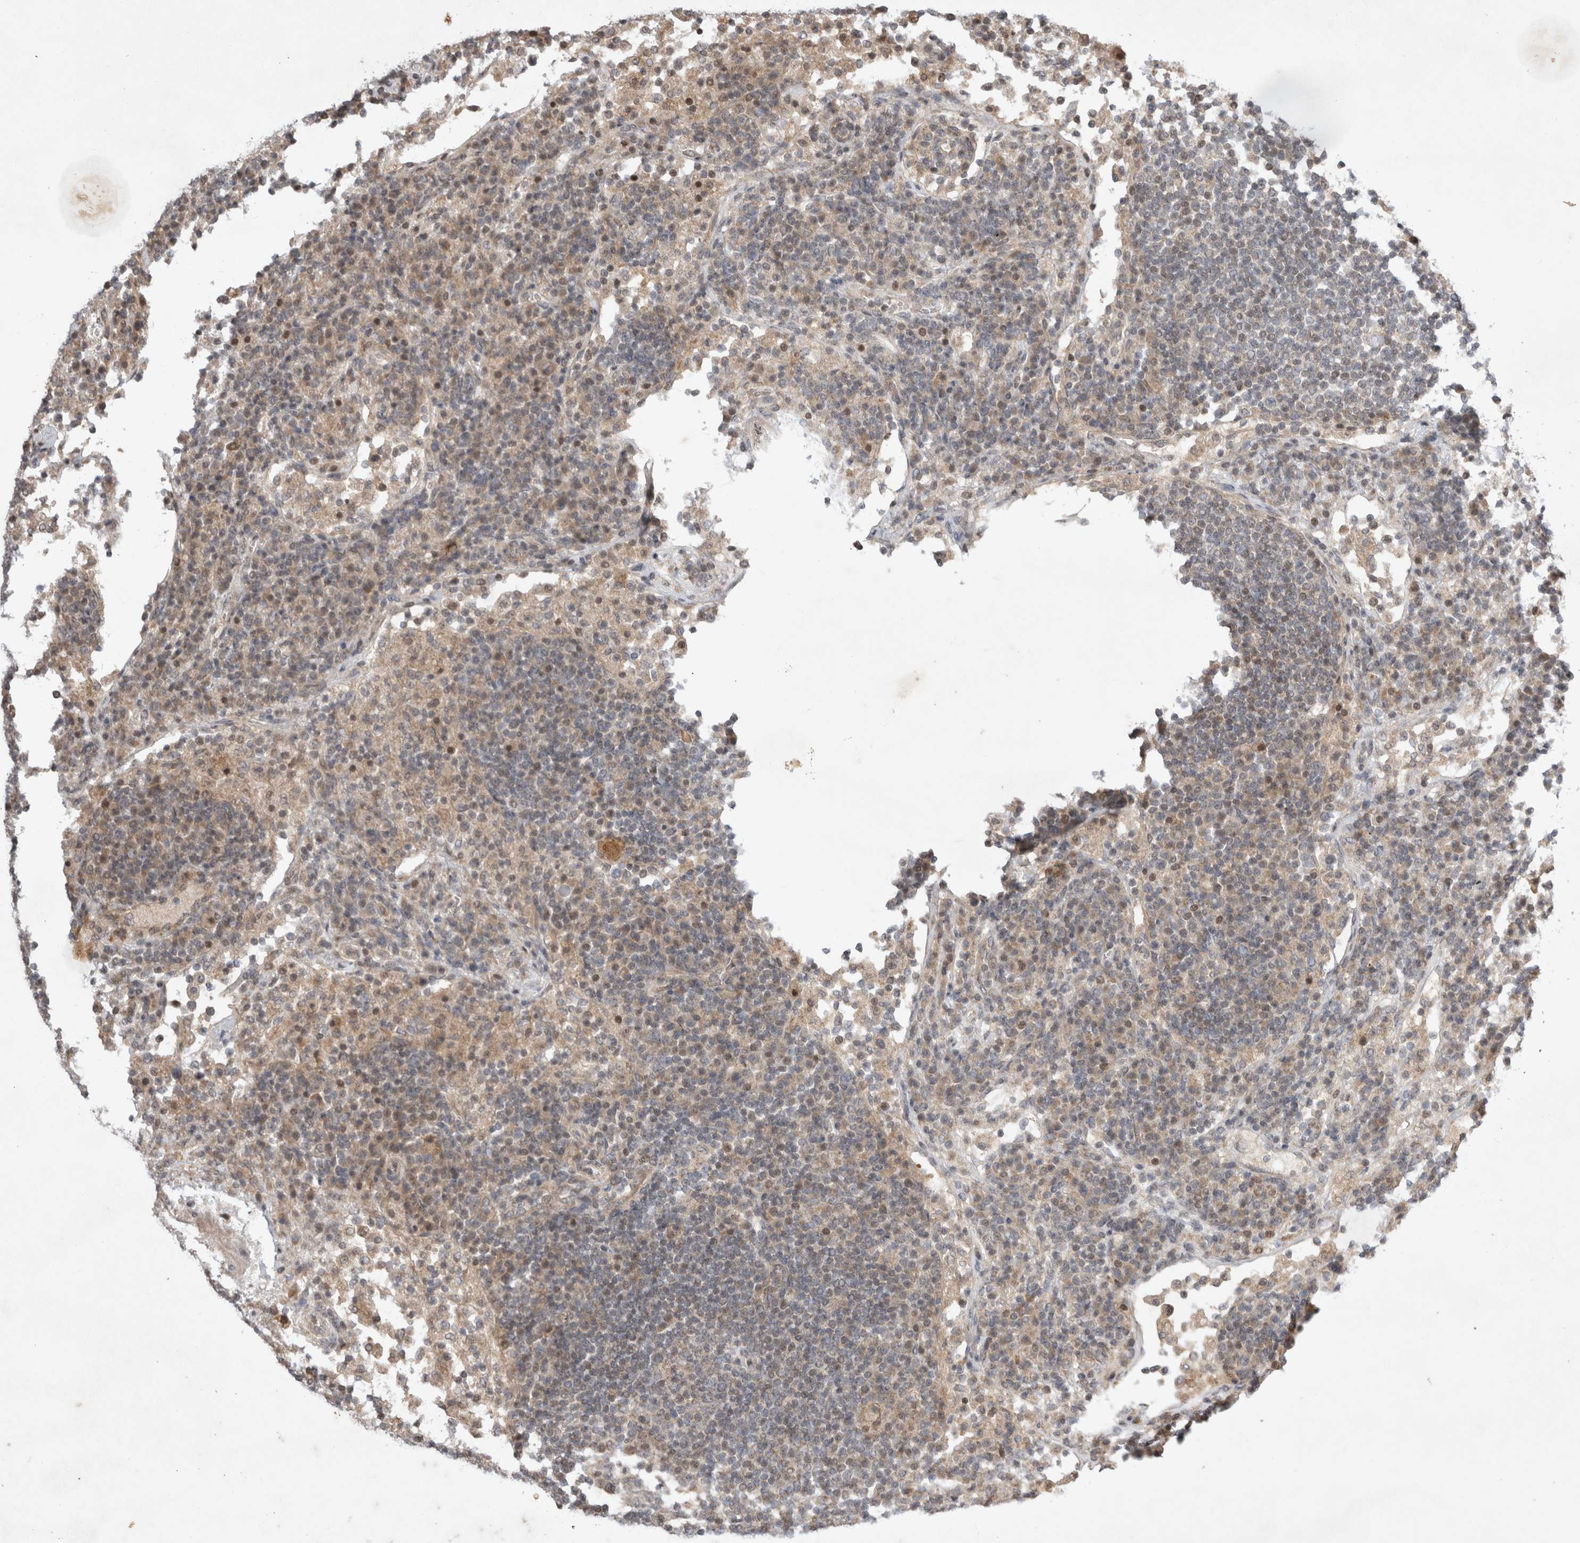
{"staining": {"intensity": "moderate", "quantity": "25%-75%", "location": "cytoplasmic/membranous"}, "tissue": "lymph node", "cell_type": "Germinal center cells", "image_type": "normal", "snomed": [{"axis": "morphology", "description": "Normal tissue, NOS"}, {"axis": "topography", "description": "Lymph node"}], "caption": "Protein expression analysis of normal lymph node exhibits moderate cytoplasmic/membranous expression in about 25%-75% of germinal center cells. The staining was performed using DAB, with brown indicating positive protein expression. Nuclei are stained blue with hematoxylin.", "gene": "EIF2AK1", "patient": {"sex": "female", "age": 53}}